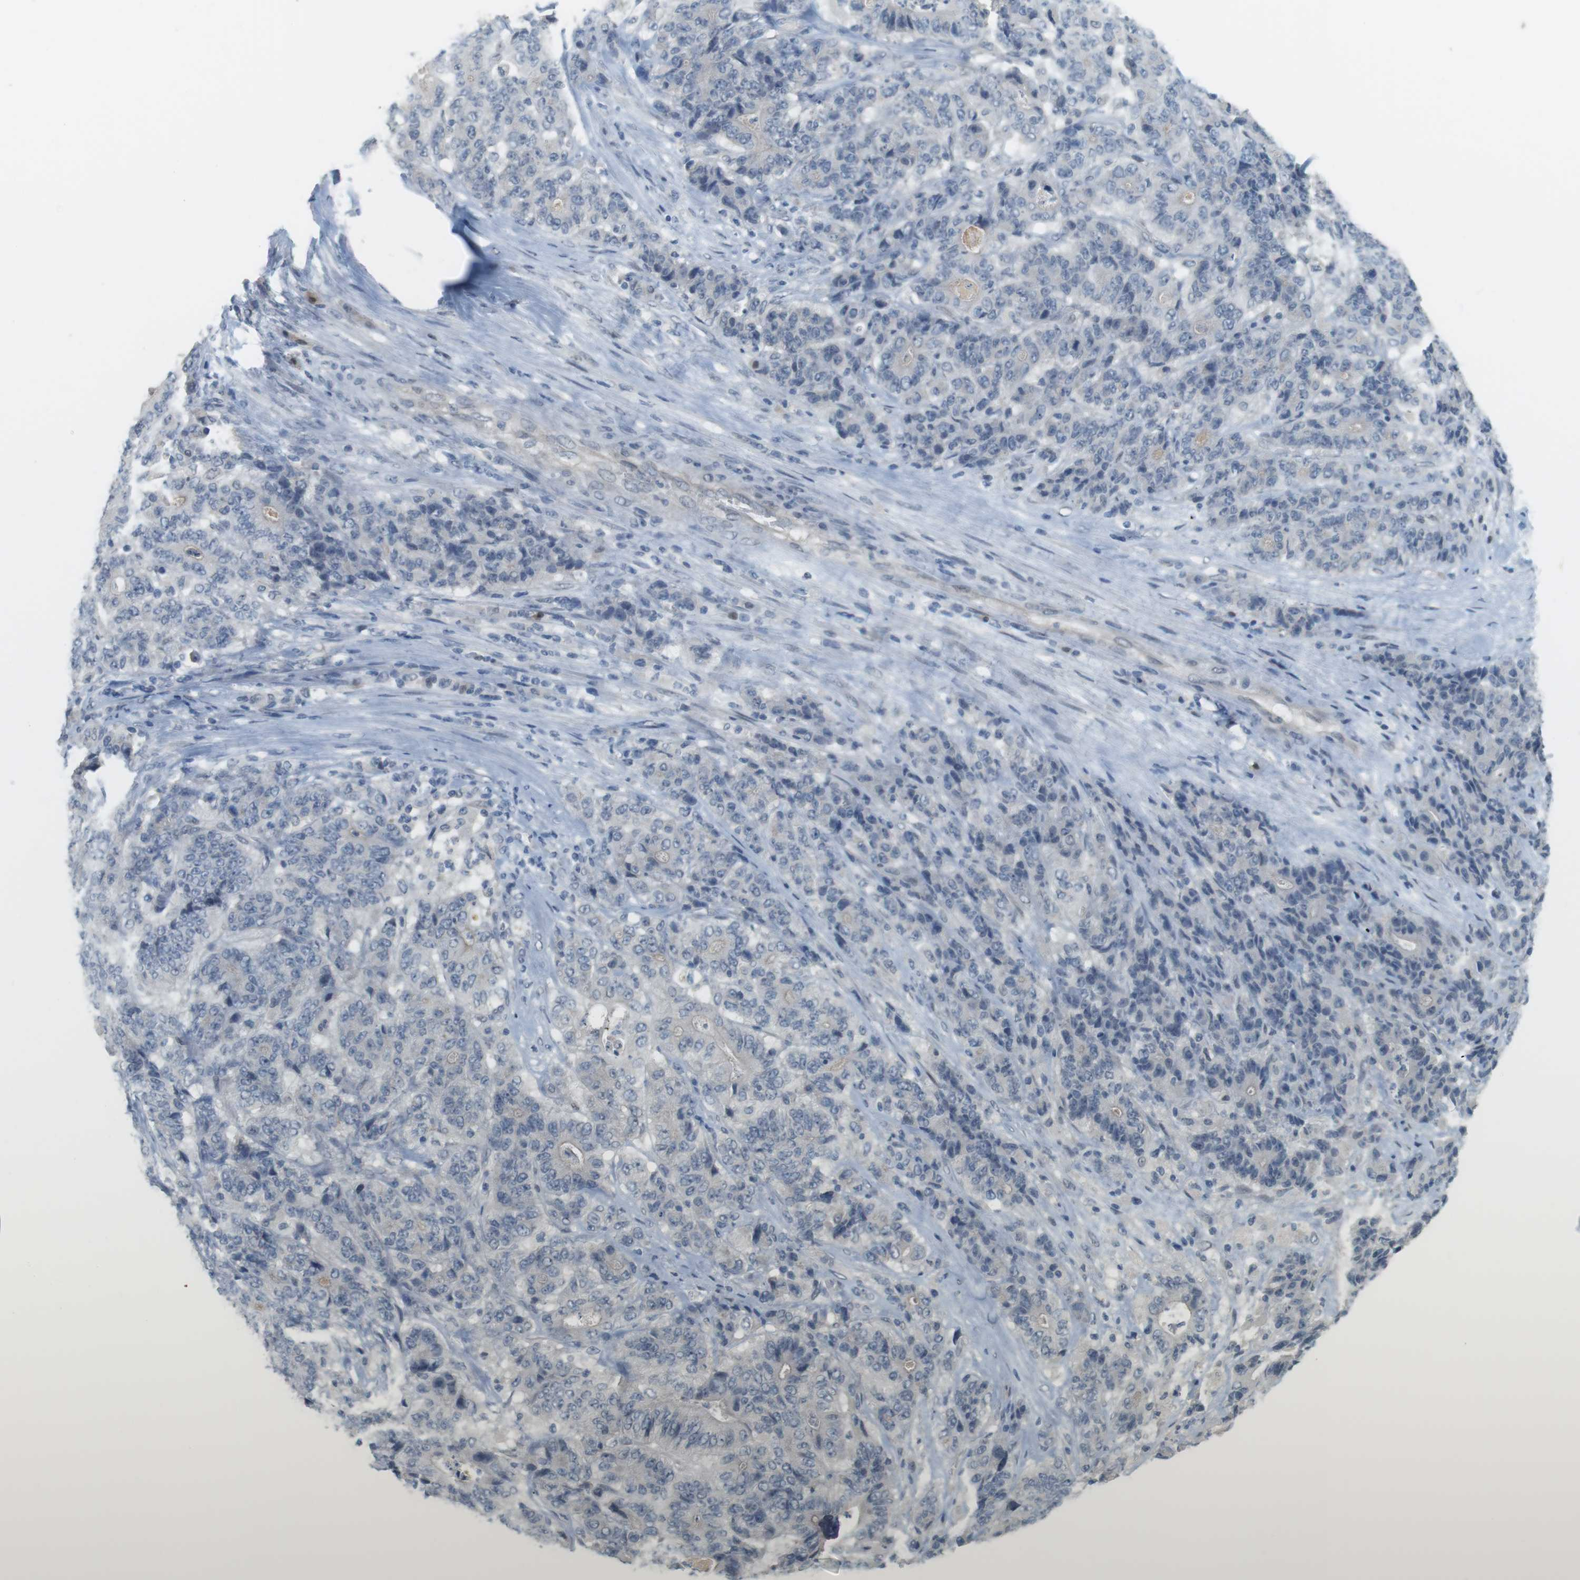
{"staining": {"intensity": "negative", "quantity": "none", "location": "none"}, "tissue": "stomach cancer", "cell_type": "Tumor cells", "image_type": "cancer", "snomed": [{"axis": "morphology", "description": "Adenocarcinoma, NOS"}, {"axis": "topography", "description": "Stomach"}], "caption": "A photomicrograph of human stomach adenocarcinoma is negative for staining in tumor cells.", "gene": "CREB3L2", "patient": {"sex": "female", "age": 73}}